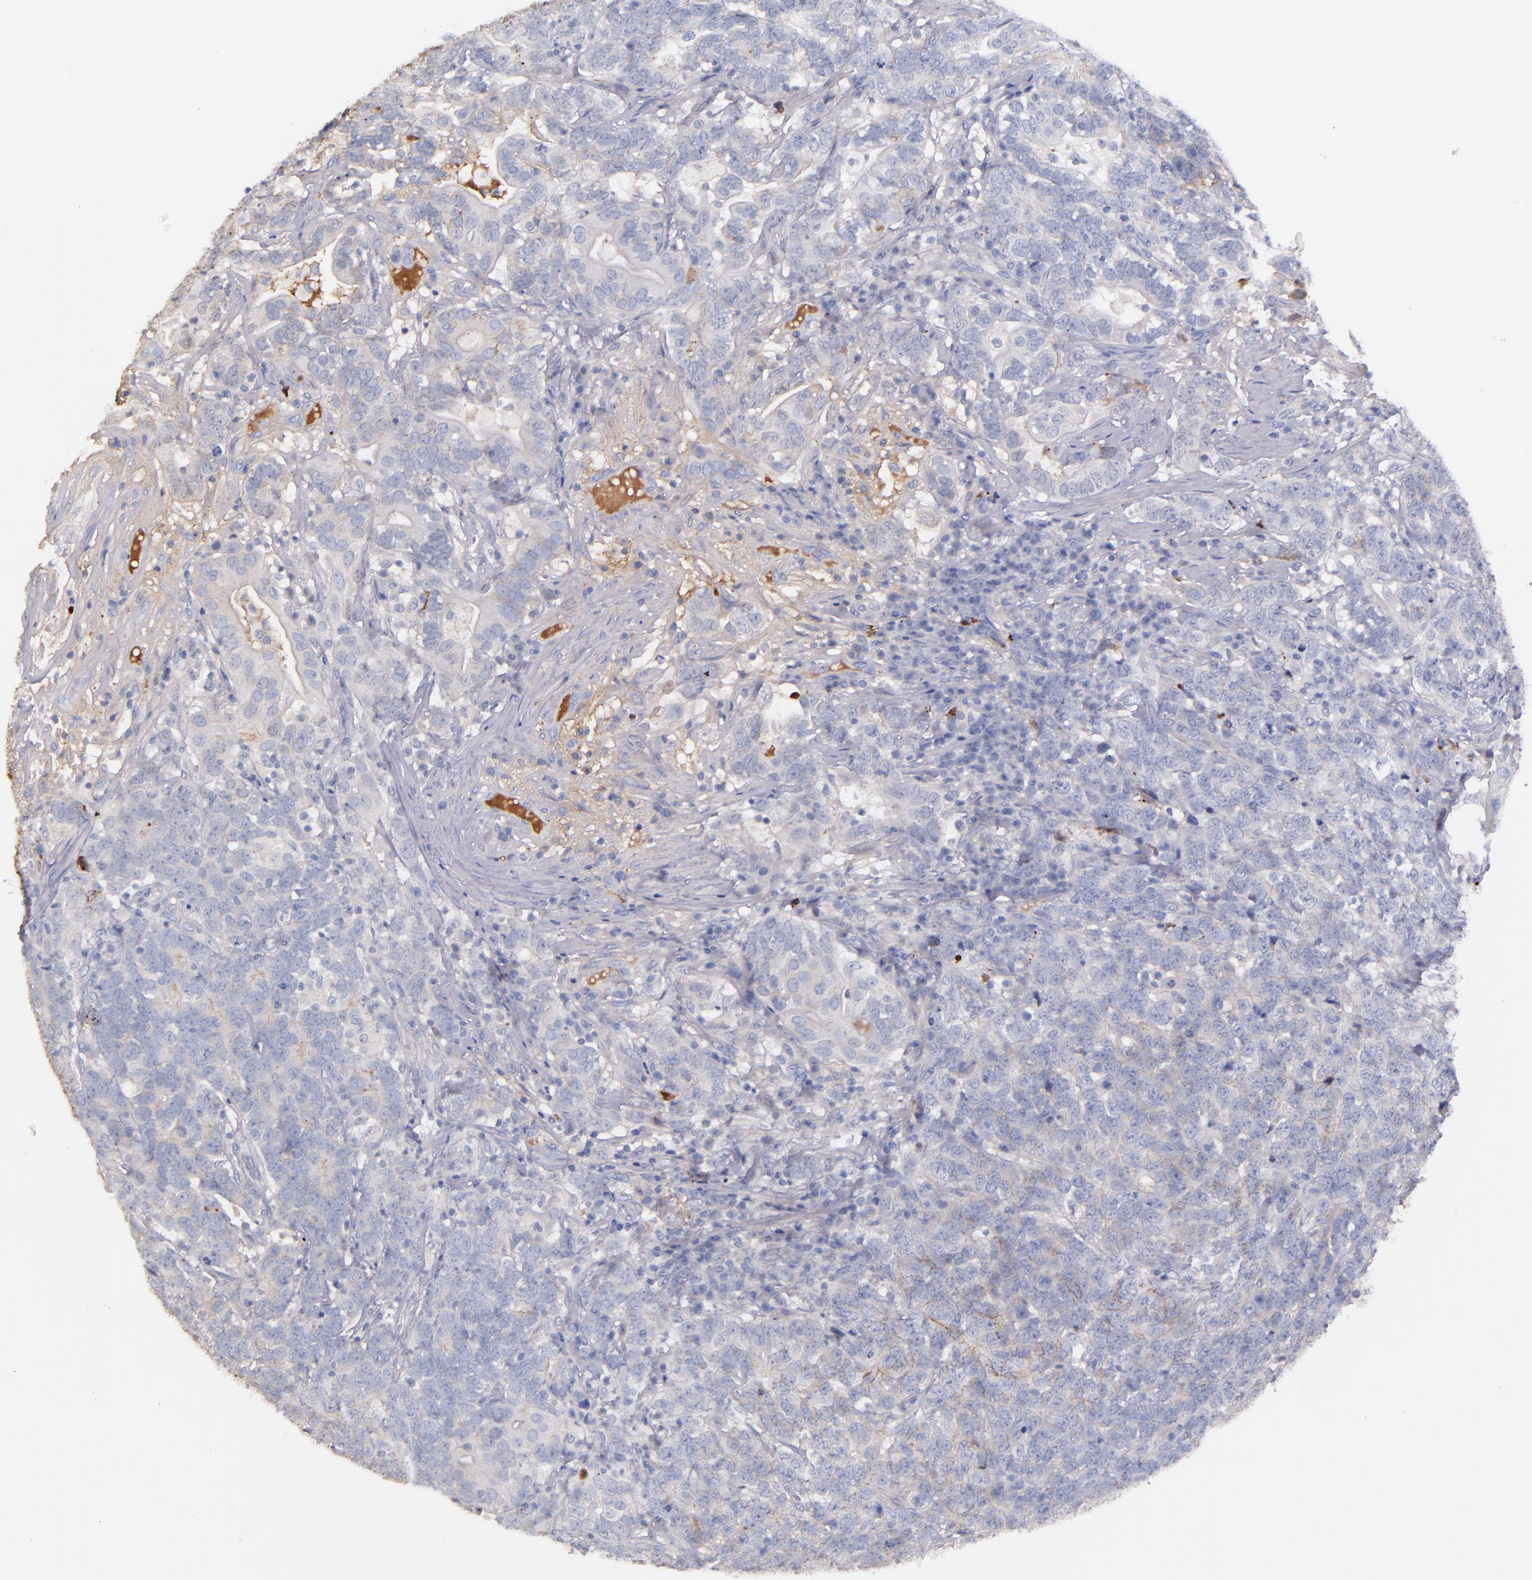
{"staining": {"intensity": "negative", "quantity": "none", "location": "none"}, "tissue": "testis cancer", "cell_type": "Tumor cells", "image_type": "cancer", "snomed": [{"axis": "morphology", "description": "Carcinoma, Embryonal, NOS"}, {"axis": "topography", "description": "Testis"}], "caption": "Testis embryonal carcinoma stained for a protein using immunohistochemistry (IHC) reveals no staining tumor cells.", "gene": "KNG1", "patient": {"sex": "male", "age": 26}}